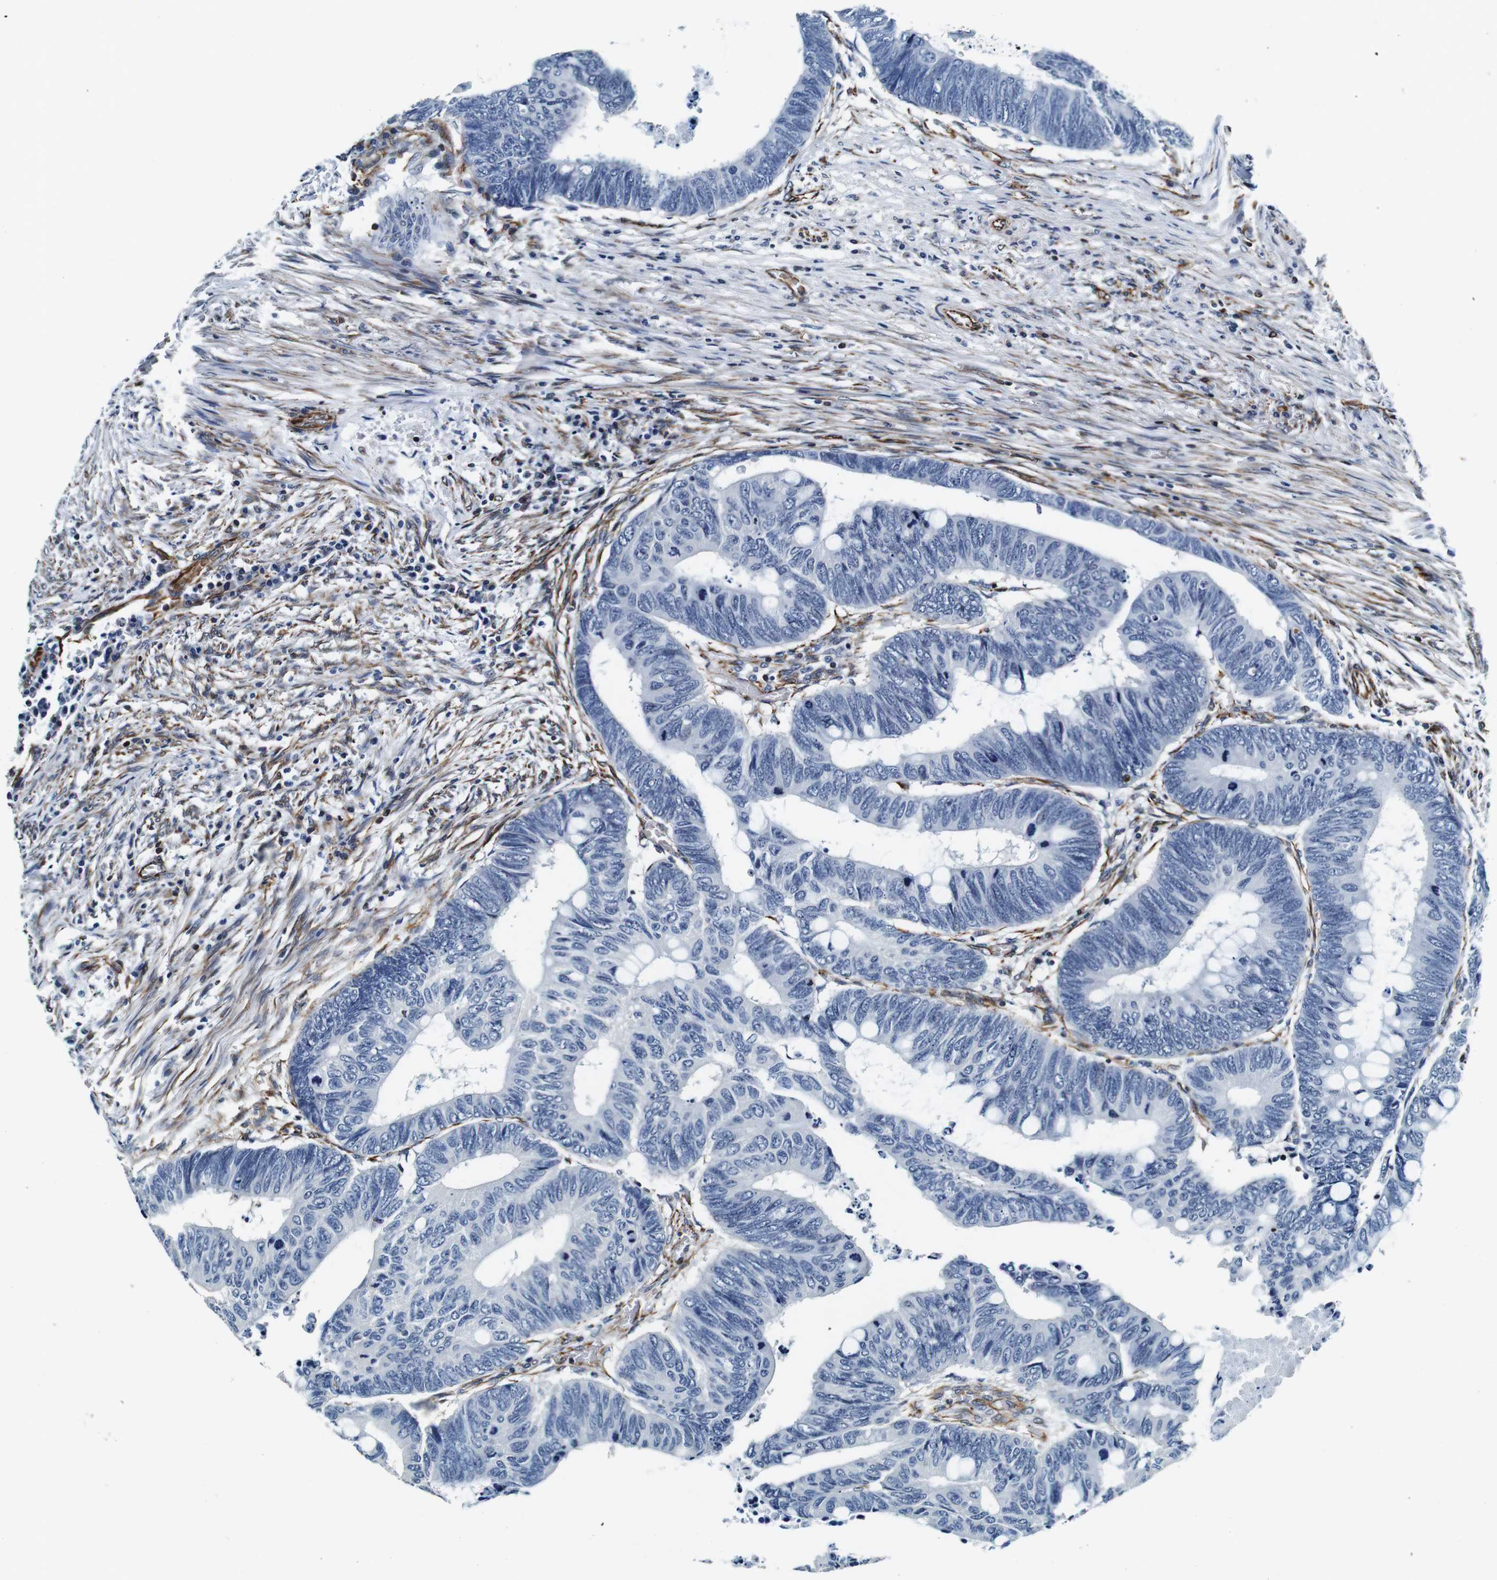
{"staining": {"intensity": "negative", "quantity": "none", "location": "none"}, "tissue": "colorectal cancer", "cell_type": "Tumor cells", "image_type": "cancer", "snomed": [{"axis": "morphology", "description": "Normal tissue, NOS"}, {"axis": "morphology", "description": "Adenocarcinoma, NOS"}, {"axis": "topography", "description": "Rectum"}, {"axis": "topography", "description": "Peripheral nerve tissue"}], "caption": "Histopathology image shows no protein staining in tumor cells of colorectal cancer (adenocarcinoma) tissue. Nuclei are stained in blue.", "gene": "GJE1", "patient": {"sex": "male", "age": 92}}